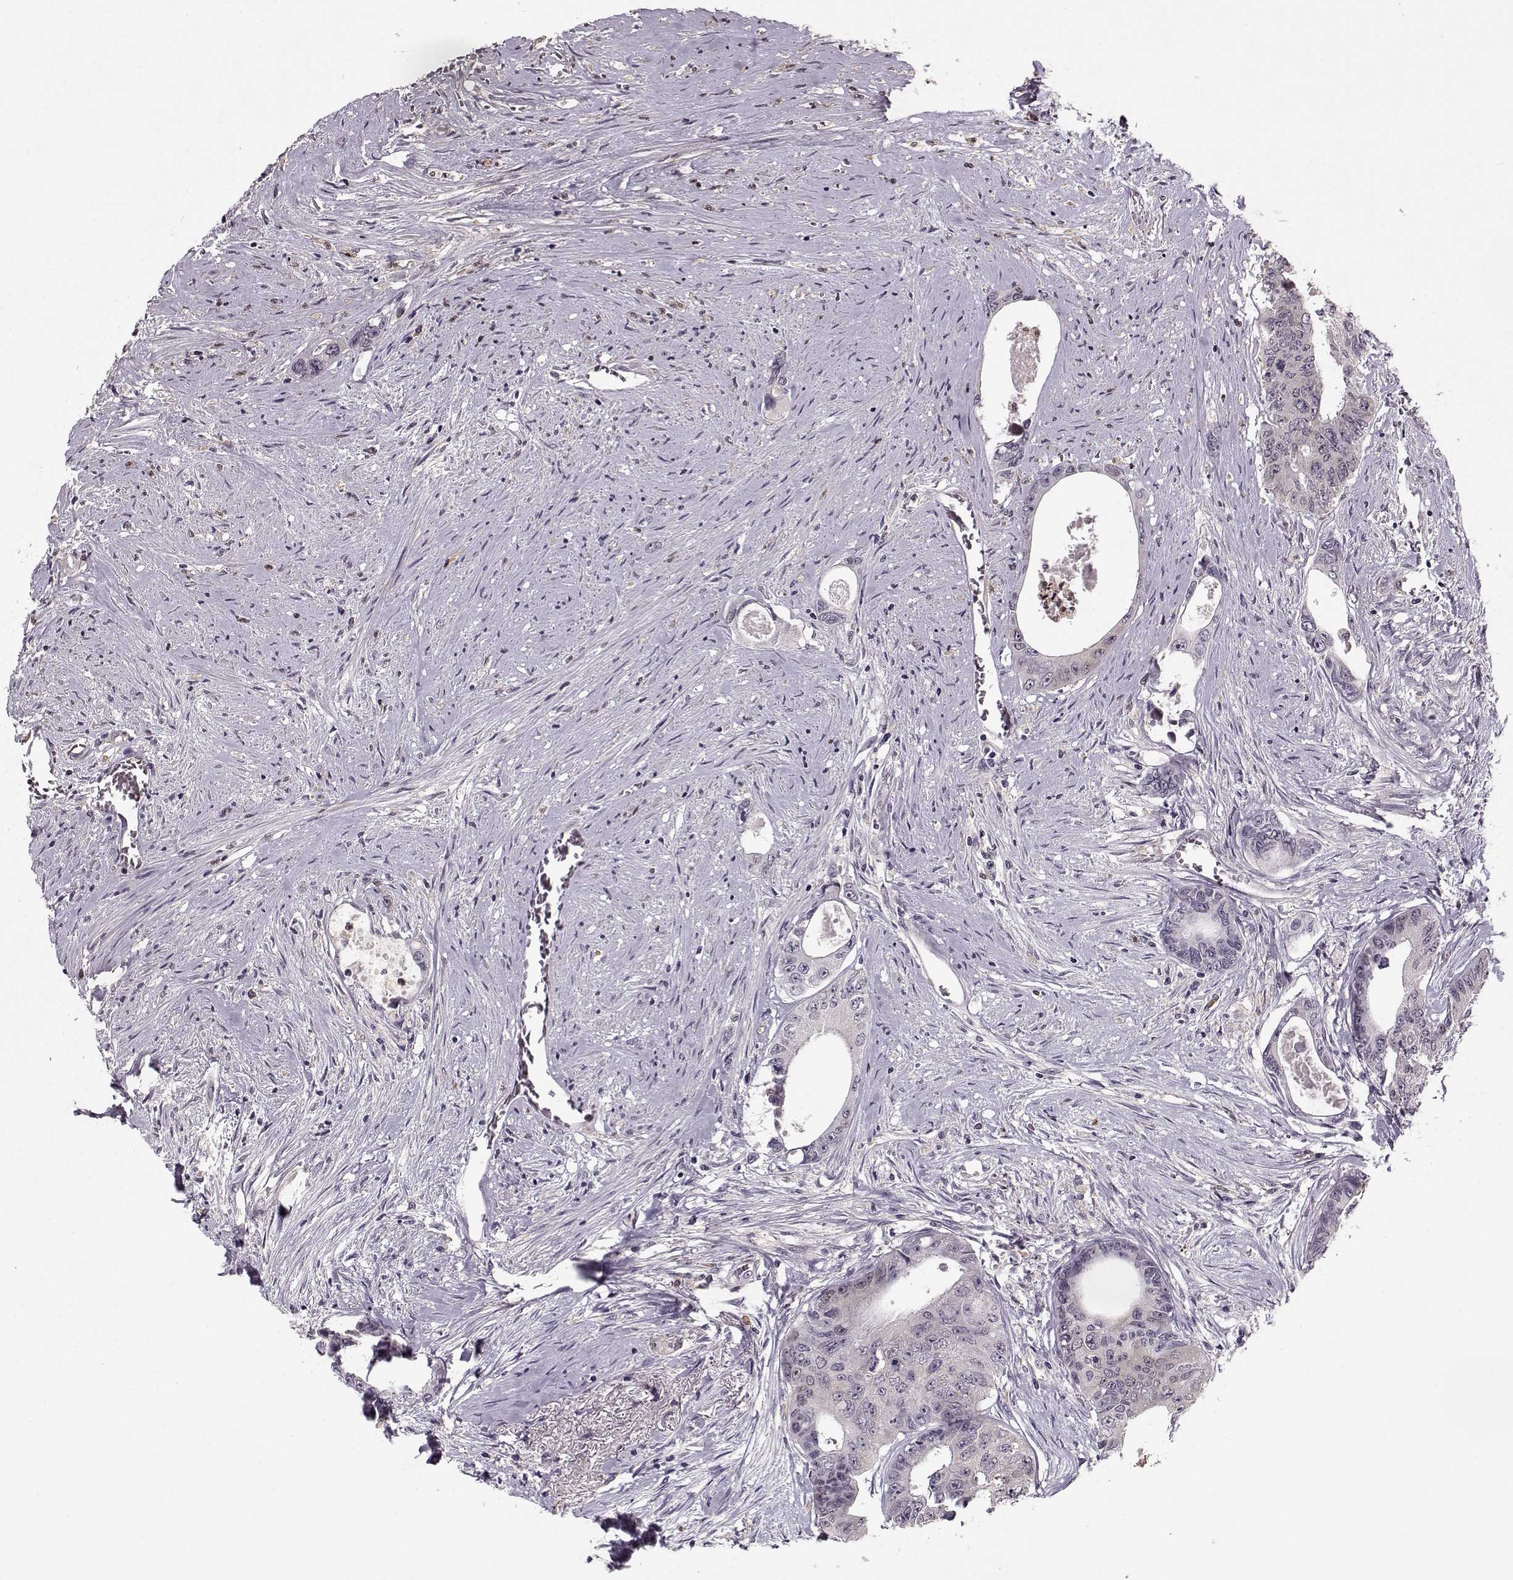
{"staining": {"intensity": "weak", "quantity": "<25%", "location": "cytoplasmic/membranous"}, "tissue": "colorectal cancer", "cell_type": "Tumor cells", "image_type": "cancer", "snomed": [{"axis": "morphology", "description": "Adenocarcinoma, NOS"}, {"axis": "topography", "description": "Rectum"}], "caption": "Human colorectal cancer (adenocarcinoma) stained for a protein using immunohistochemistry (IHC) demonstrates no positivity in tumor cells.", "gene": "ACOT11", "patient": {"sex": "male", "age": 59}}